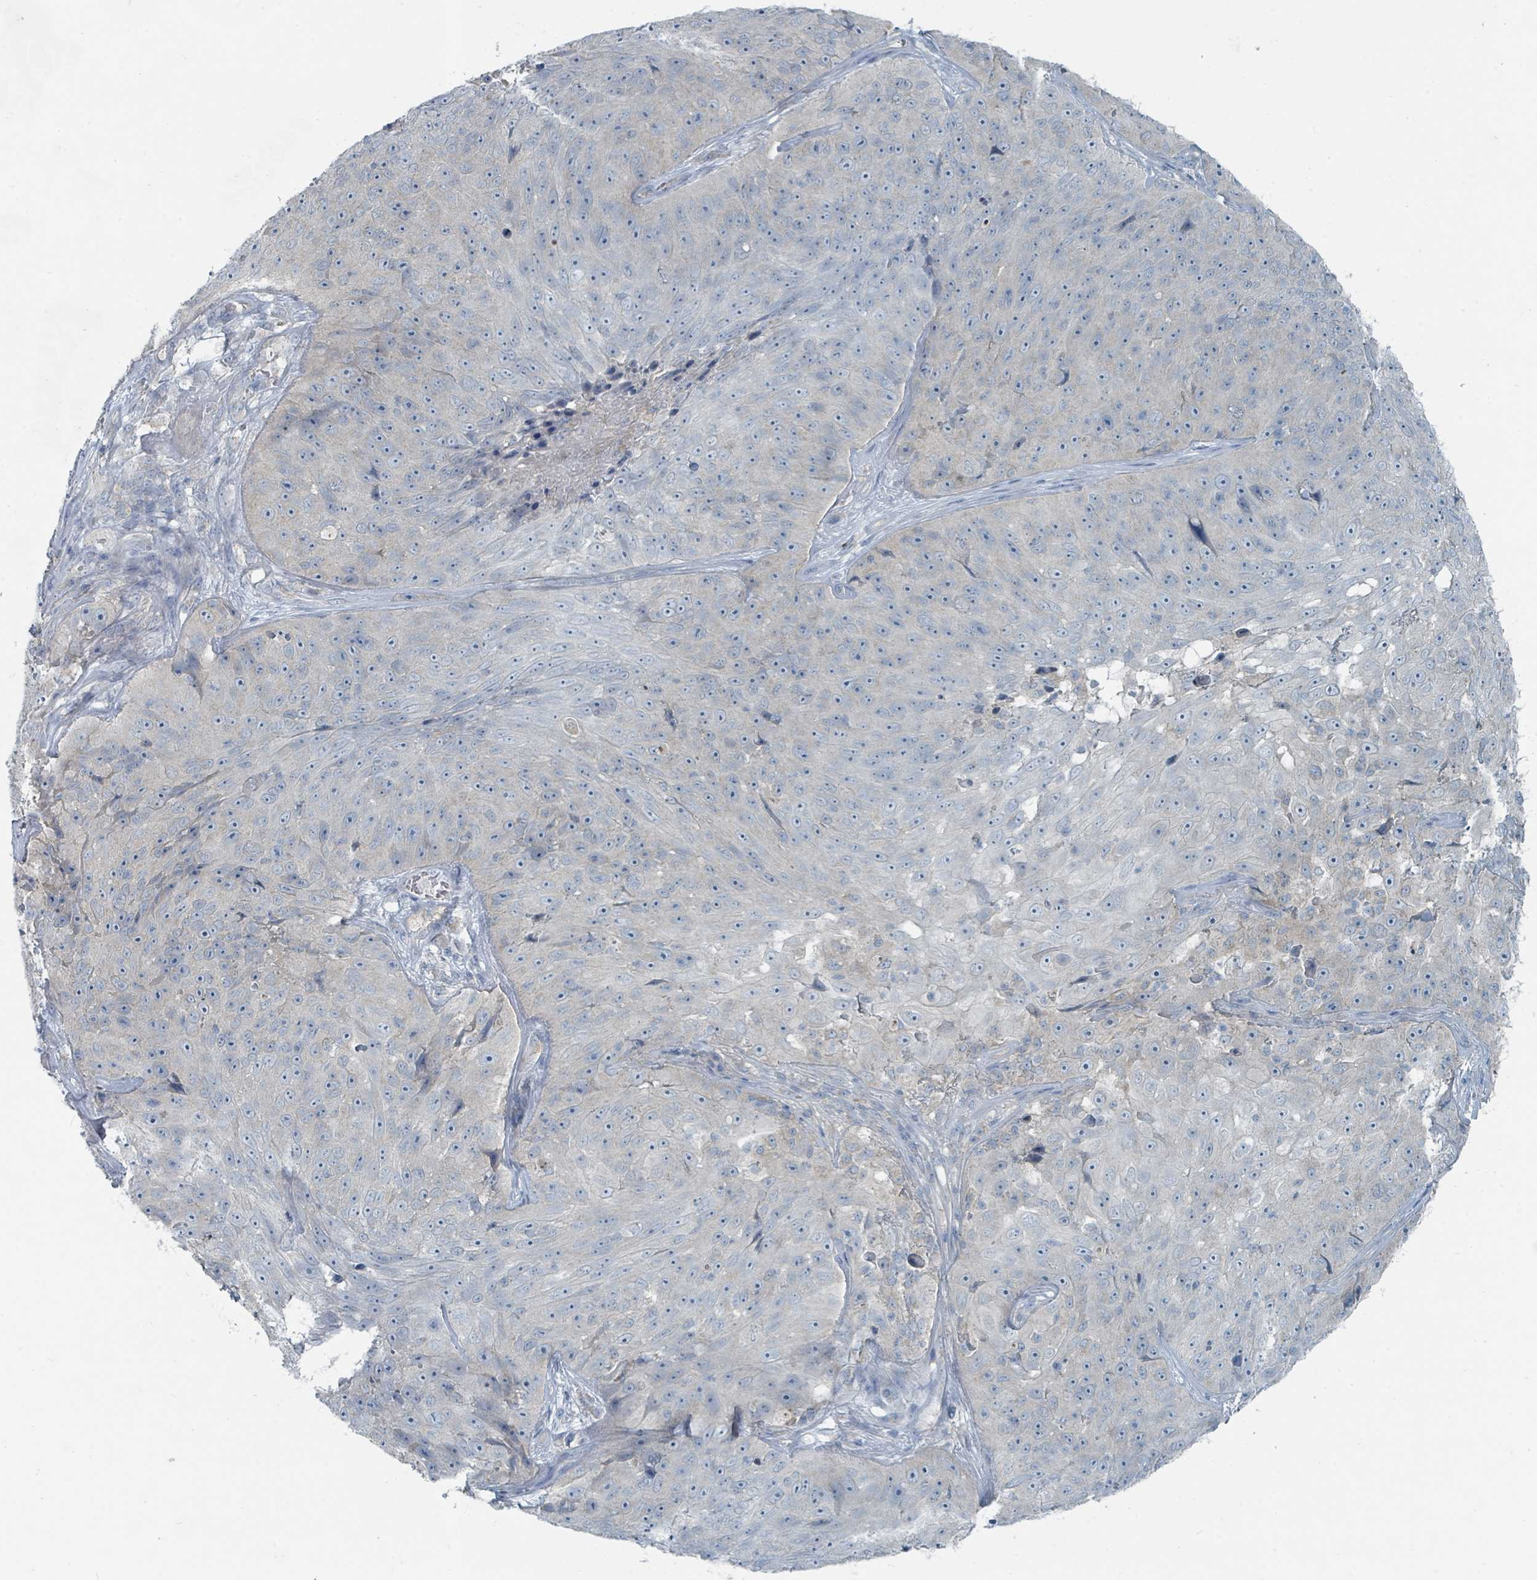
{"staining": {"intensity": "negative", "quantity": "none", "location": "none"}, "tissue": "skin cancer", "cell_type": "Tumor cells", "image_type": "cancer", "snomed": [{"axis": "morphology", "description": "Squamous cell carcinoma, NOS"}, {"axis": "topography", "description": "Skin"}], "caption": "Immunohistochemical staining of human skin squamous cell carcinoma demonstrates no significant expression in tumor cells.", "gene": "RASA4", "patient": {"sex": "female", "age": 87}}